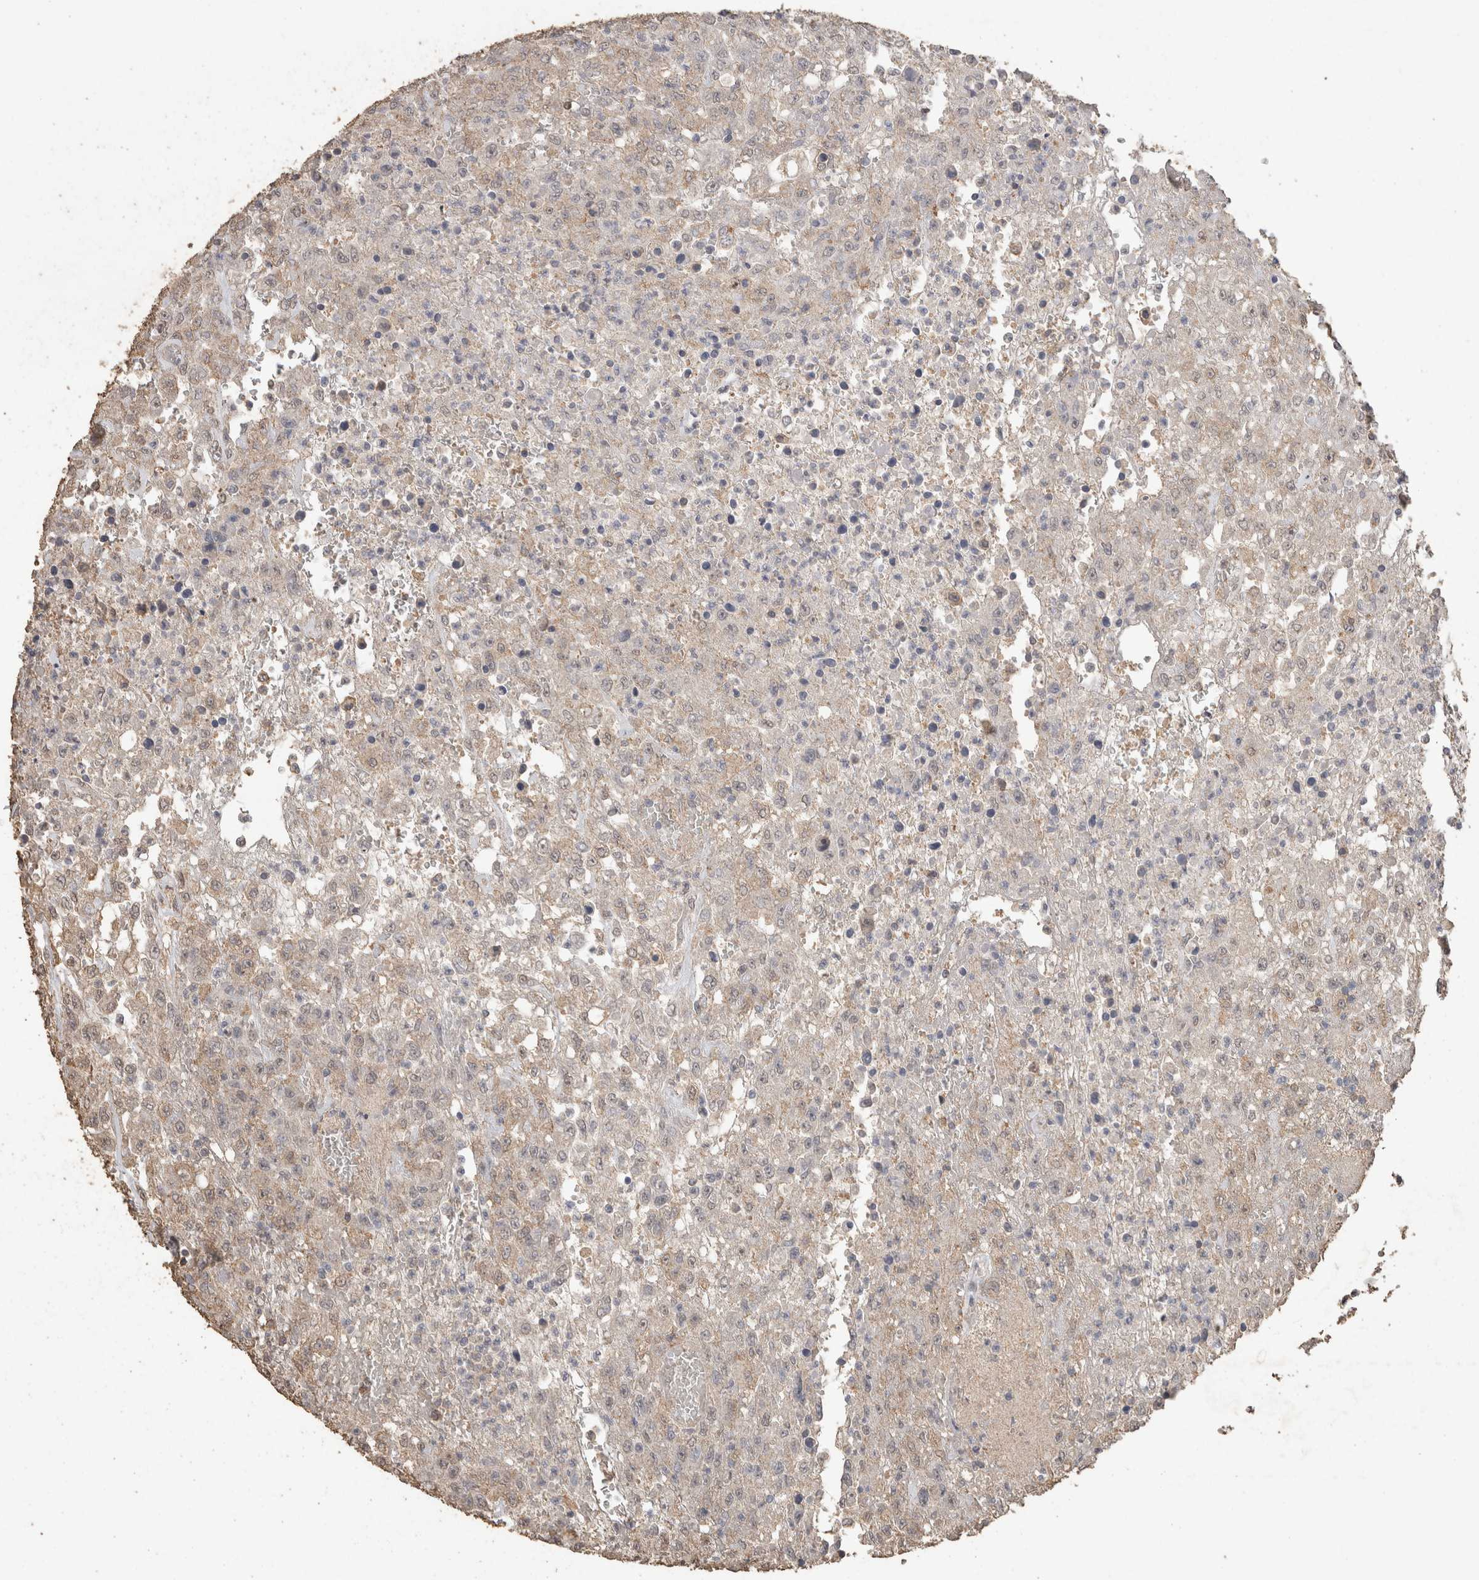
{"staining": {"intensity": "weak", "quantity": "<25%", "location": "cytoplasmic/membranous"}, "tissue": "urothelial cancer", "cell_type": "Tumor cells", "image_type": "cancer", "snomed": [{"axis": "morphology", "description": "Urothelial carcinoma, High grade"}, {"axis": "topography", "description": "Urinary bladder"}], "caption": "An image of human urothelial cancer is negative for staining in tumor cells.", "gene": "CX3CL1", "patient": {"sex": "male", "age": 46}}